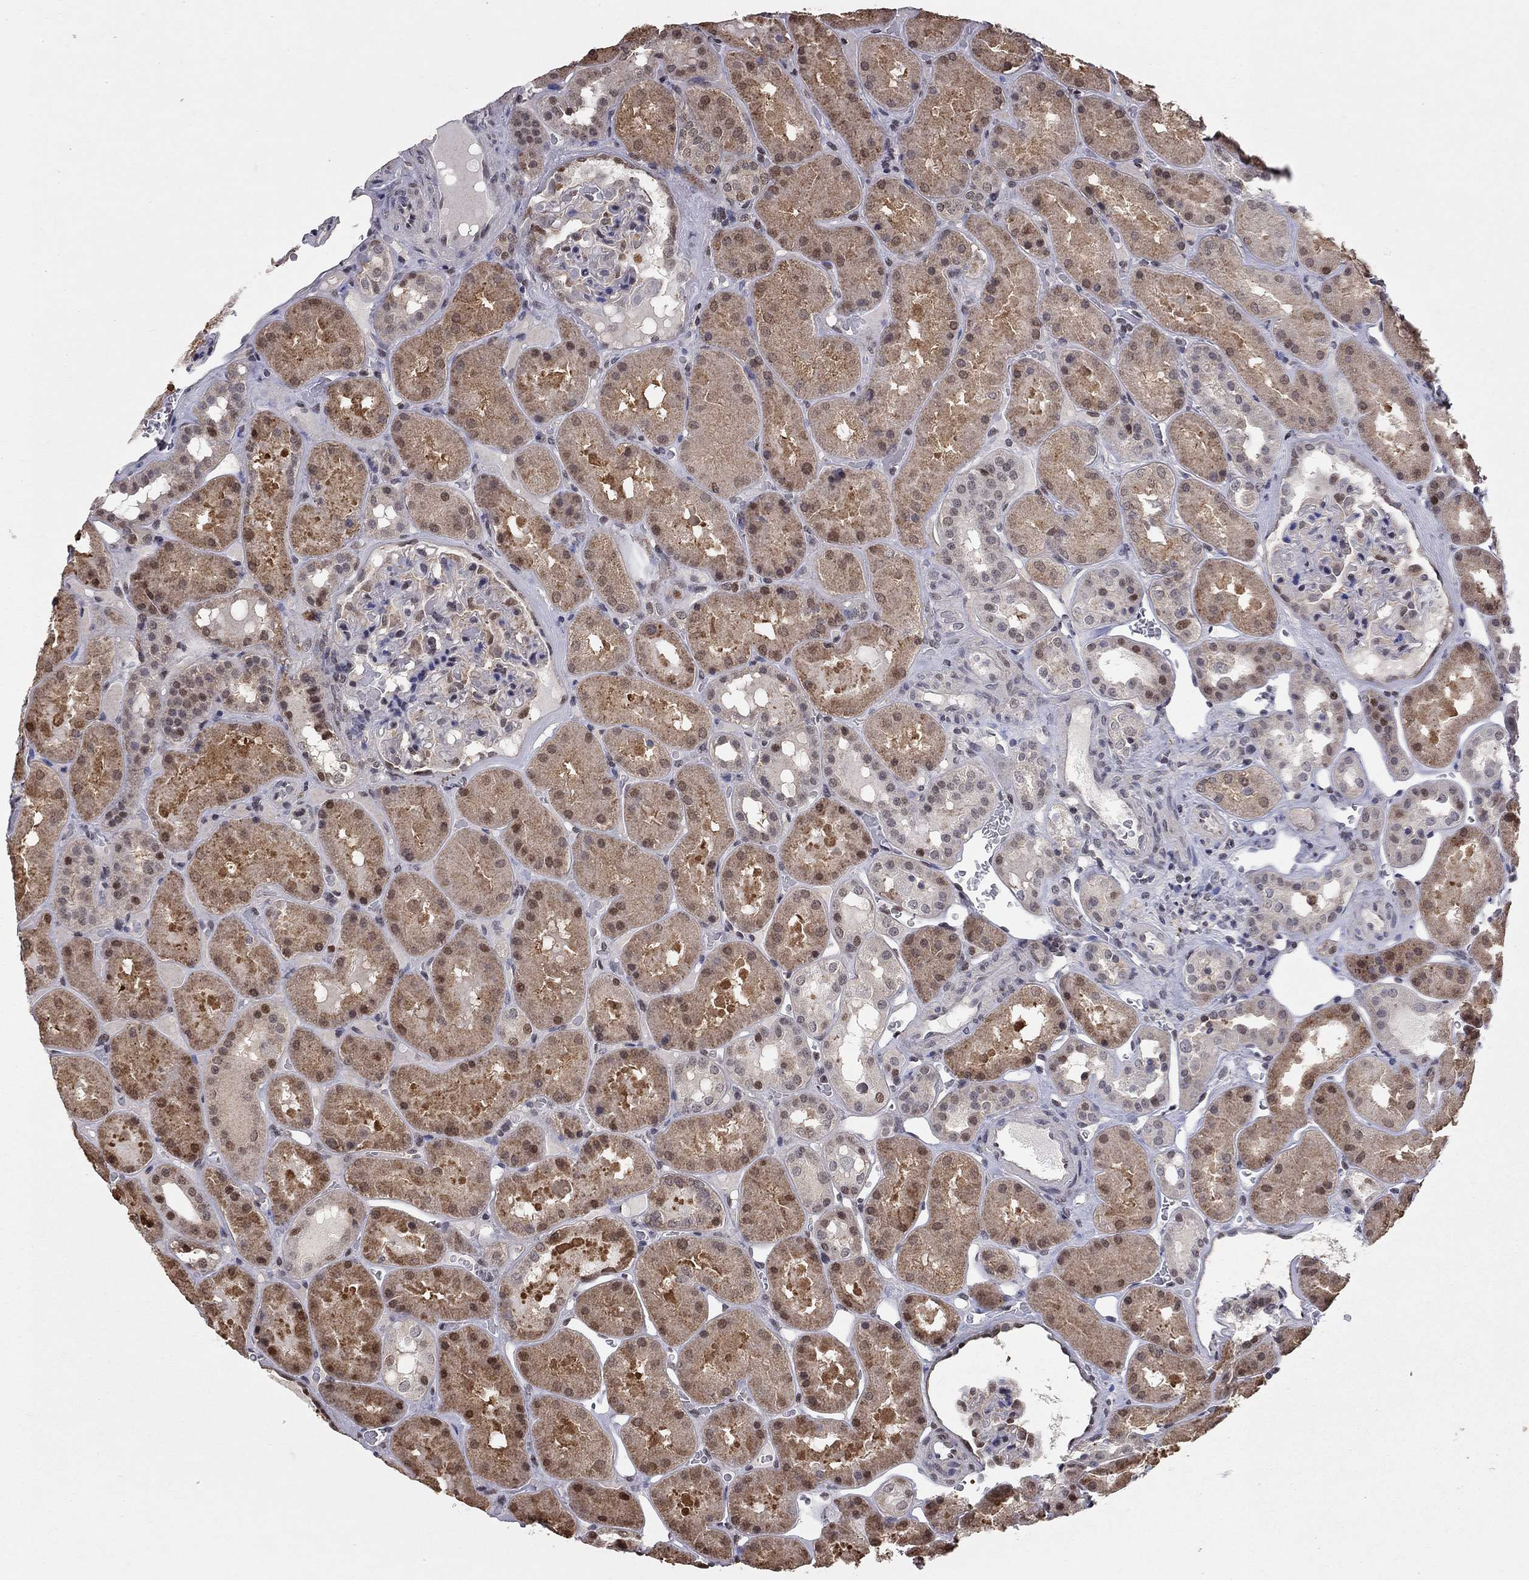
{"staining": {"intensity": "strong", "quantity": "<25%", "location": "nuclear"}, "tissue": "kidney", "cell_type": "Cells in glomeruli", "image_type": "normal", "snomed": [{"axis": "morphology", "description": "Normal tissue, NOS"}, {"axis": "topography", "description": "Kidney"}], "caption": "A micrograph of kidney stained for a protein demonstrates strong nuclear brown staining in cells in glomeruli. The staining was performed using DAB (3,3'-diaminobenzidine) to visualize the protein expression in brown, while the nuclei were stained in blue with hematoxylin (Magnification: 20x).", "gene": "HDAC3", "patient": {"sex": "male", "age": 73}}